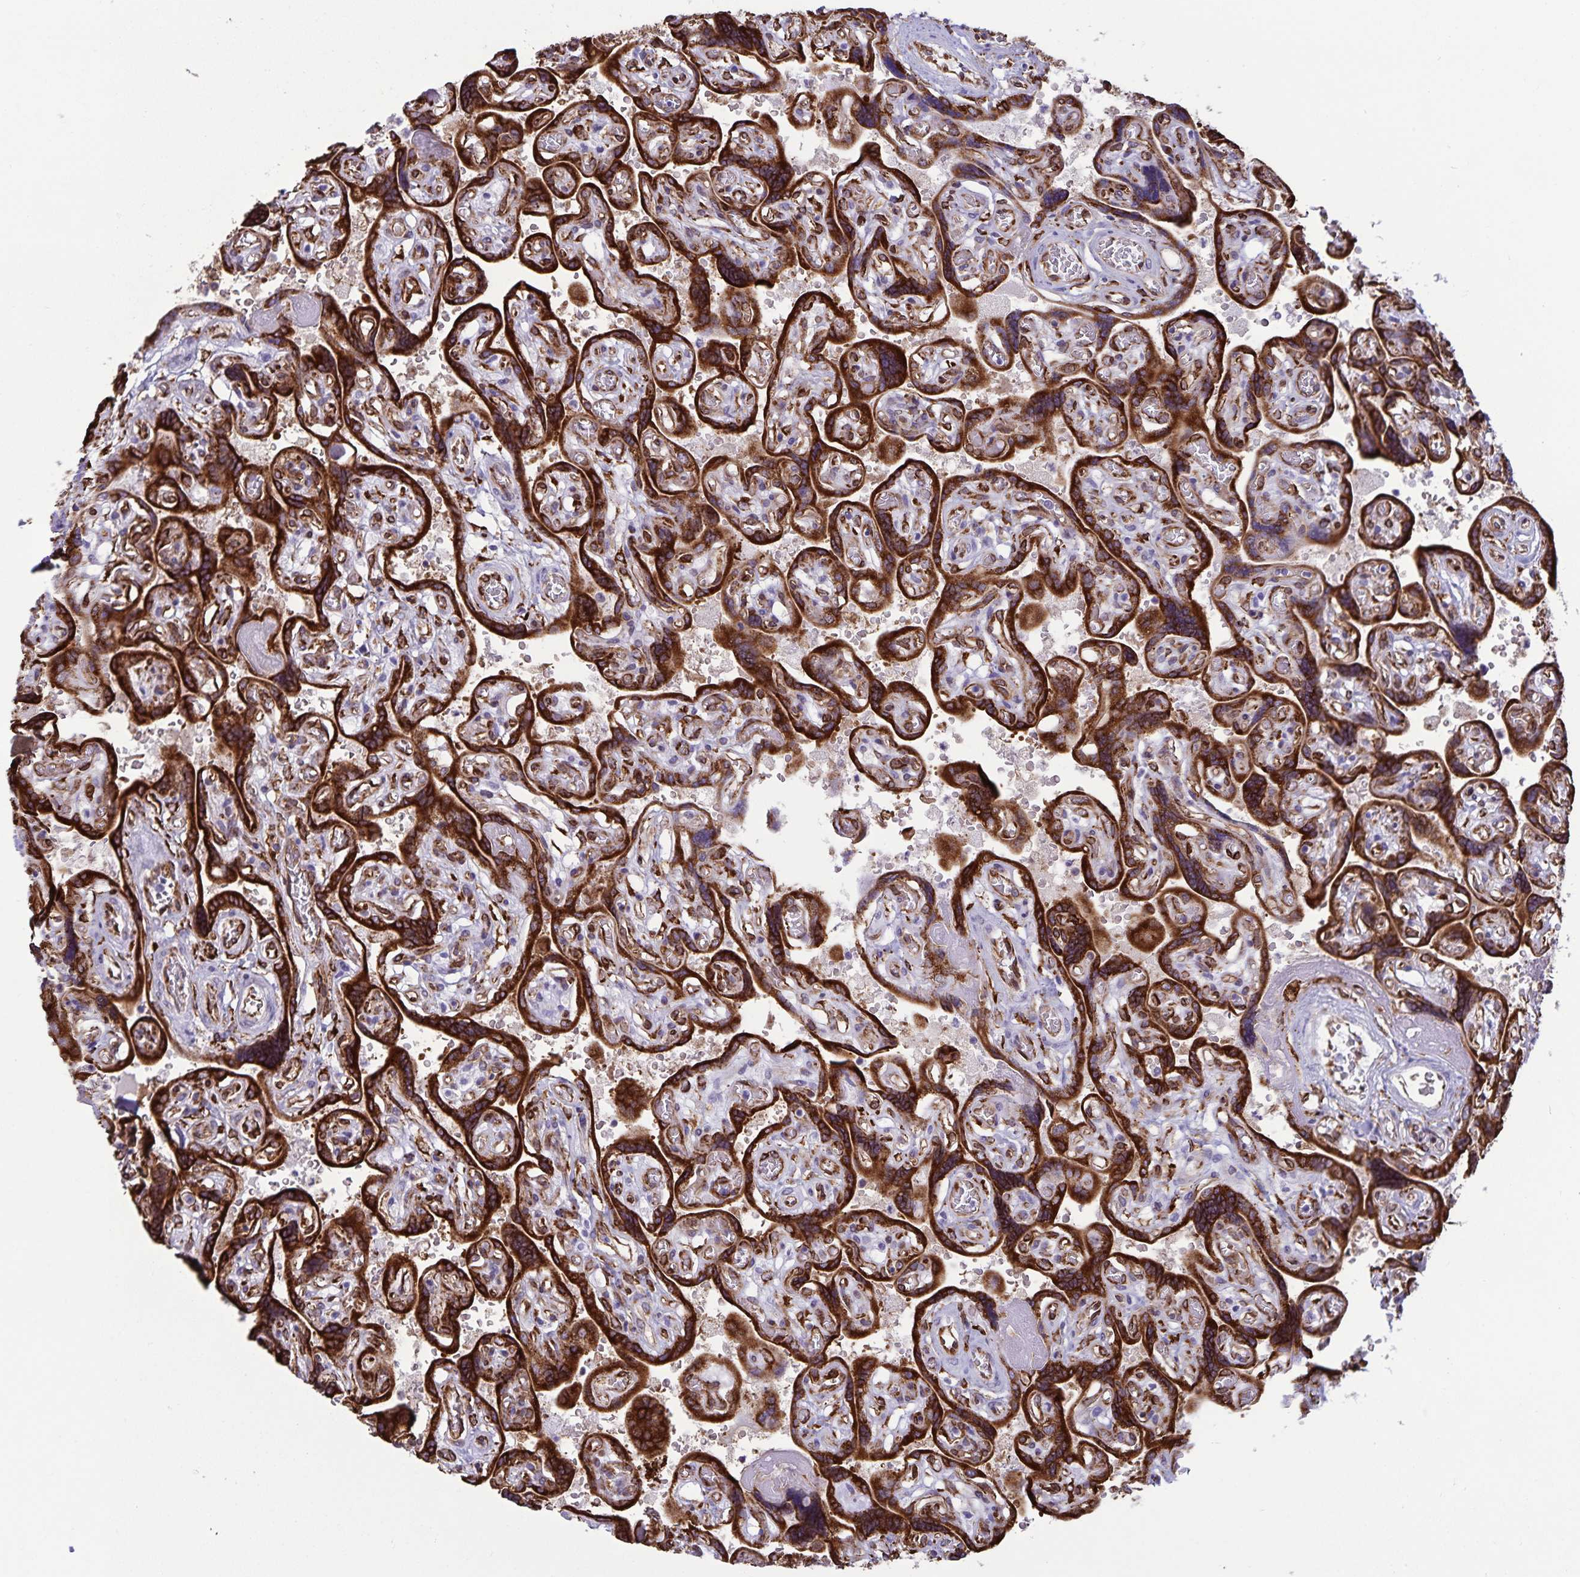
{"staining": {"intensity": "strong", "quantity": ">75%", "location": "cytoplasmic/membranous"}, "tissue": "placenta", "cell_type": "Decidual cells", "image_type": "normal", "snomed": [{"axis": "morphology", "description": "Normal tissue, NOS"}, {"axis": "topography", "description": "Placenta"}], "caption": "Protein analysis of benign placenta reveals strong cytoplasmic/membranous staining in approximately >75% of decidual cells.", "gene": "RCN1", "patient": {"sex": "female", "age": 32}}